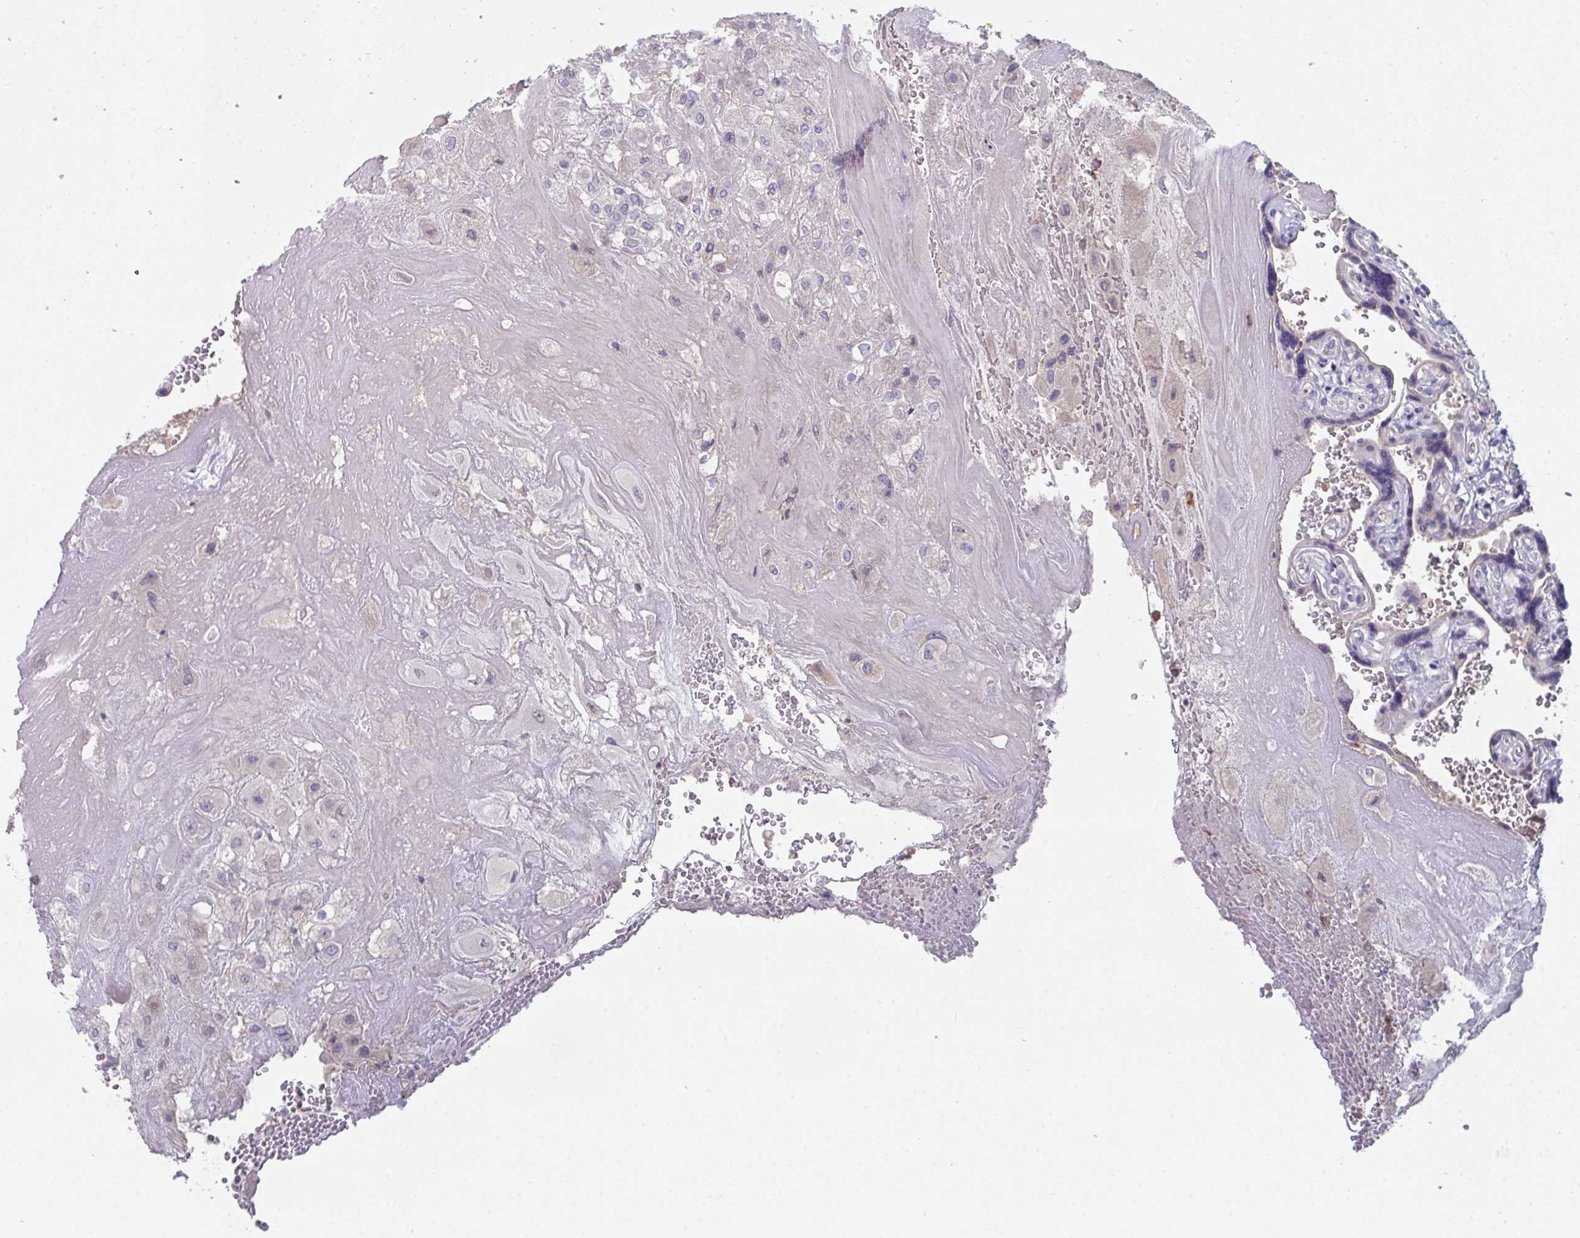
{"staining": {"intensity": "negative", "quantity": "none", "location": "none"}, "tissue": "placenta", "cell_type": "Decidual cells", "image_type": "normal", "snomed": [{"axis": "morphology", "description": "Normal tissue, NOS"}, {"axis": "topography", "description": "Placenta"}], "caption": "Decidual cells are negative for protein expression in benign human placenta. Brightfield microscopy of IHC stained with DAB (3,3'-diaminobenzidine) (brown) and hematoxylin (blue), captured at high magnification.", "gene": "HGFAC", "patient": {"sex": "female", "age": 32}}